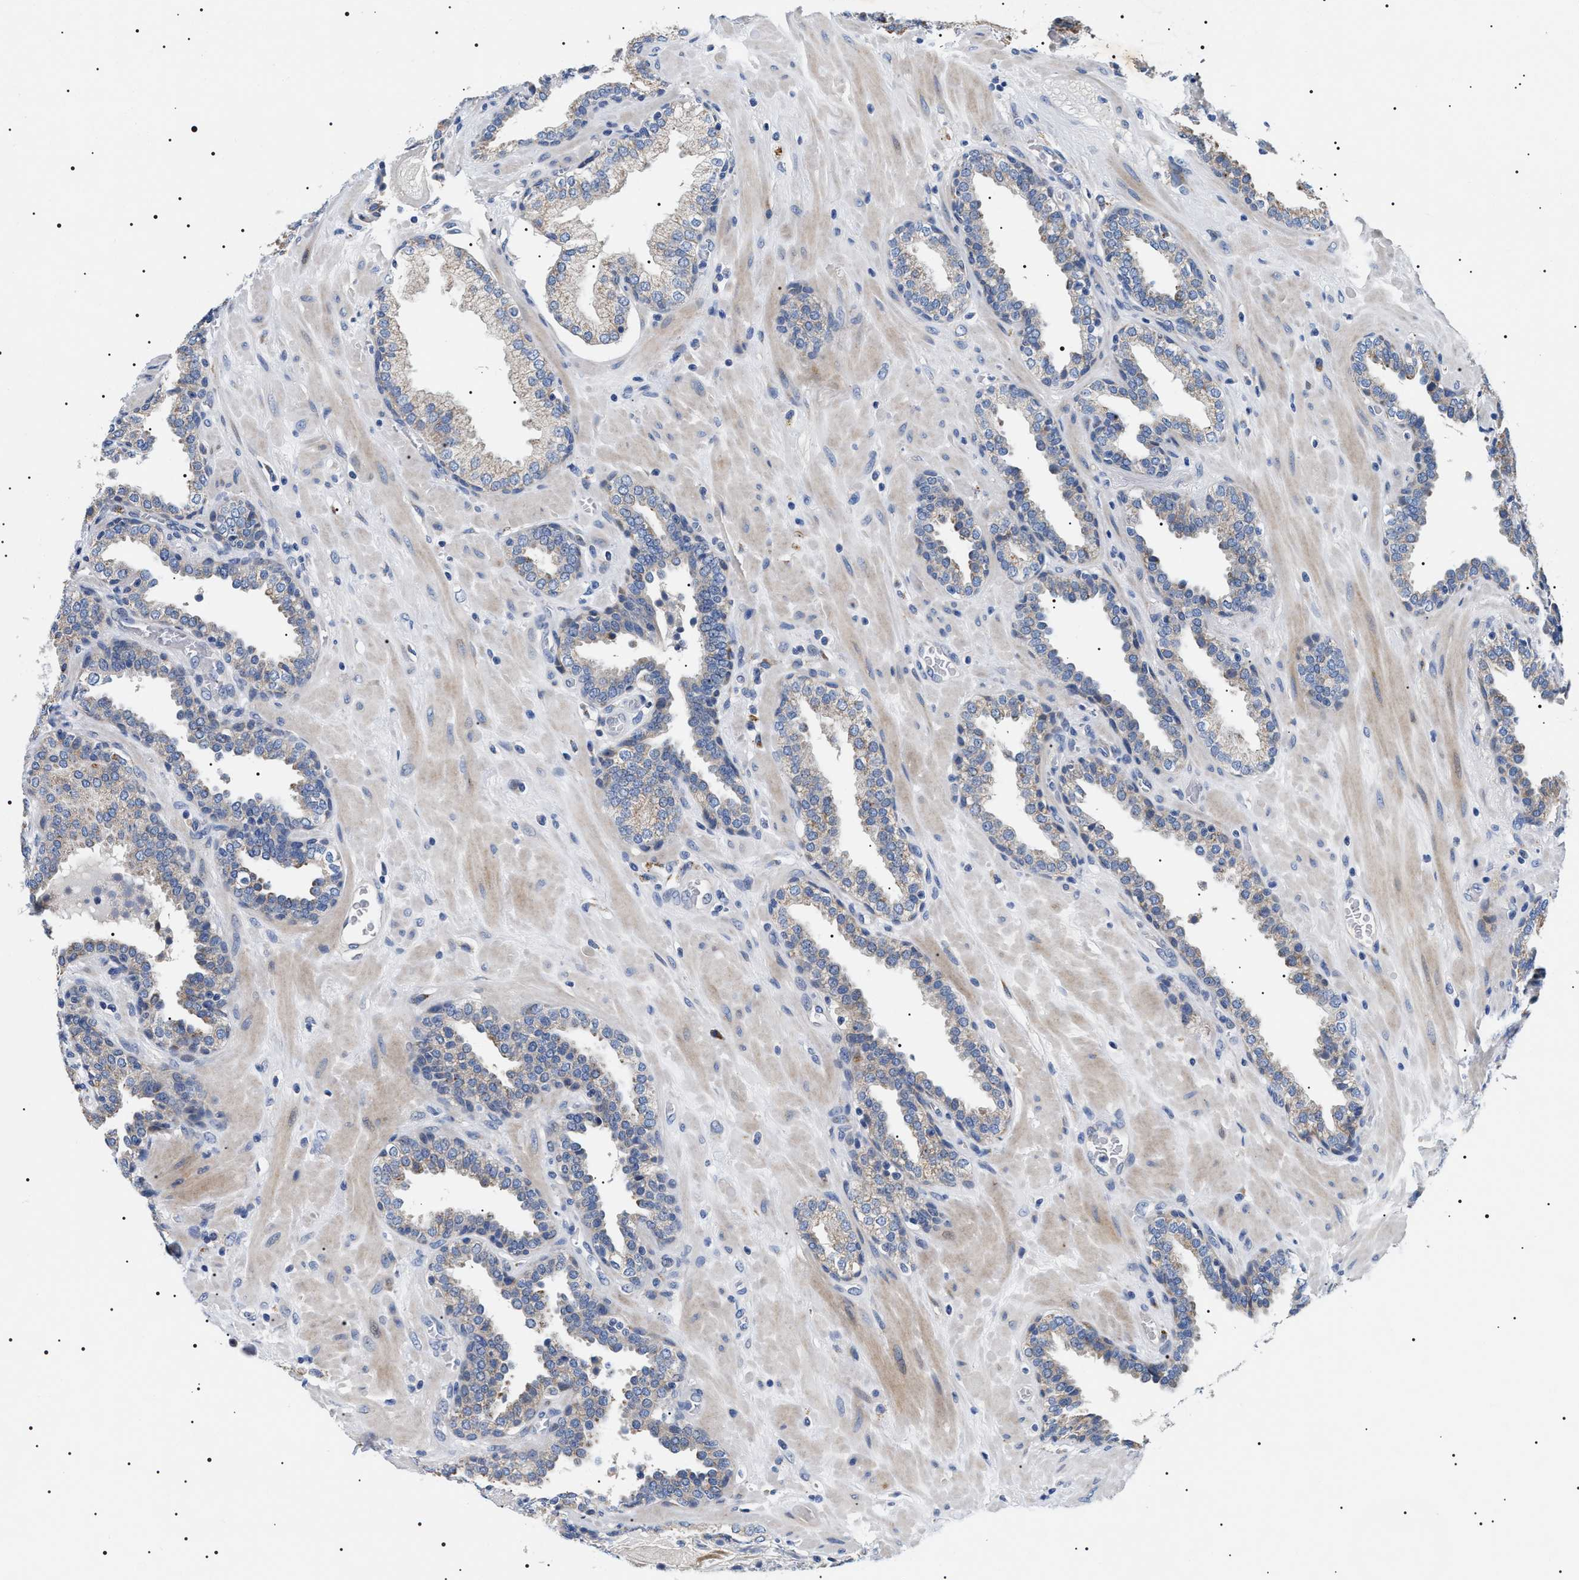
{"staining": {"intensity": "weak", "quantity": "<25%", "location": "cytoplasmic/membranous"}, "tissue": "prostate", "cell_type": "Glandular cells", "image_type": "normal", "snomed": [{"axis": "morphology", "description": "Normal tissue, NOS"}, {"axis": "topography", "description": "Prostate"}], "caption": "An immunohistochemistry histopathology image of benign prostate is shown. There is no staining in glandular cells of prostate. The staining was performed using DAB to visualize the protein expression in brown, while the nuclei were stained in blue with hematoxylin (Magnification: 20x).", "gene": "TMEM222", "patient": {"sex": "male", "age": 51}}